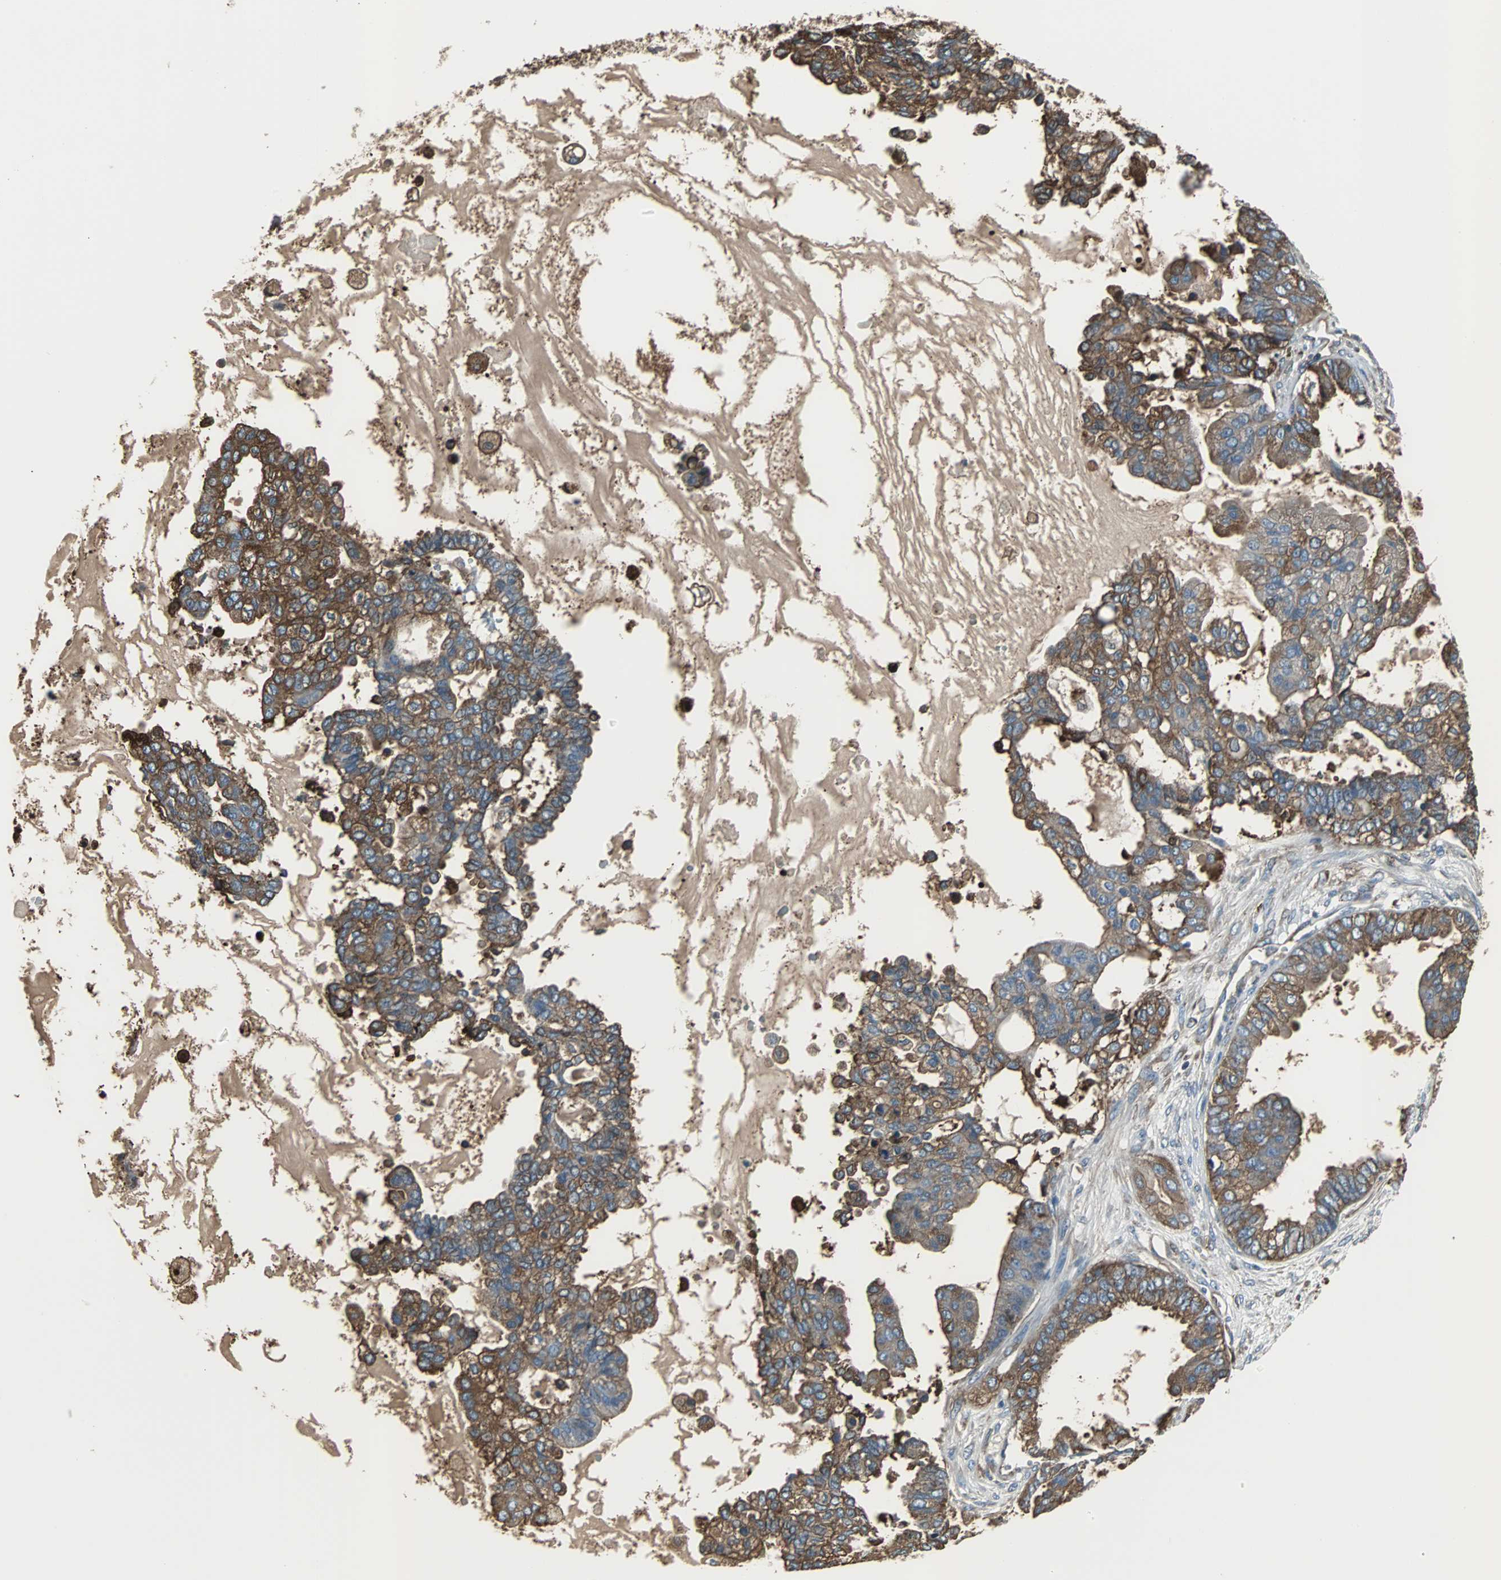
{"staining": {"intensity": "strong", "quantity": ">75%", "location": "cytoplasmic/membranous"}, "tissue": "ovarian cancer", "cell_type": "Tumor cells", "image_type": "cancer", "snomed": [{"axis": "morphology", "description": "Carcinoma, NOS"}, {"axis": "morphology", "description": "Carcinoma, endometroid"}, {"axis": "topography", "description": "Ovary"}], "caption": "Ovarian cancer stained with a brown dye reveals strong cytoplasmic/membranous positive positivity in about >75% of tumor cells.", "gene": "ACTN1", "patient": {"sex": "female", "age": 50}}